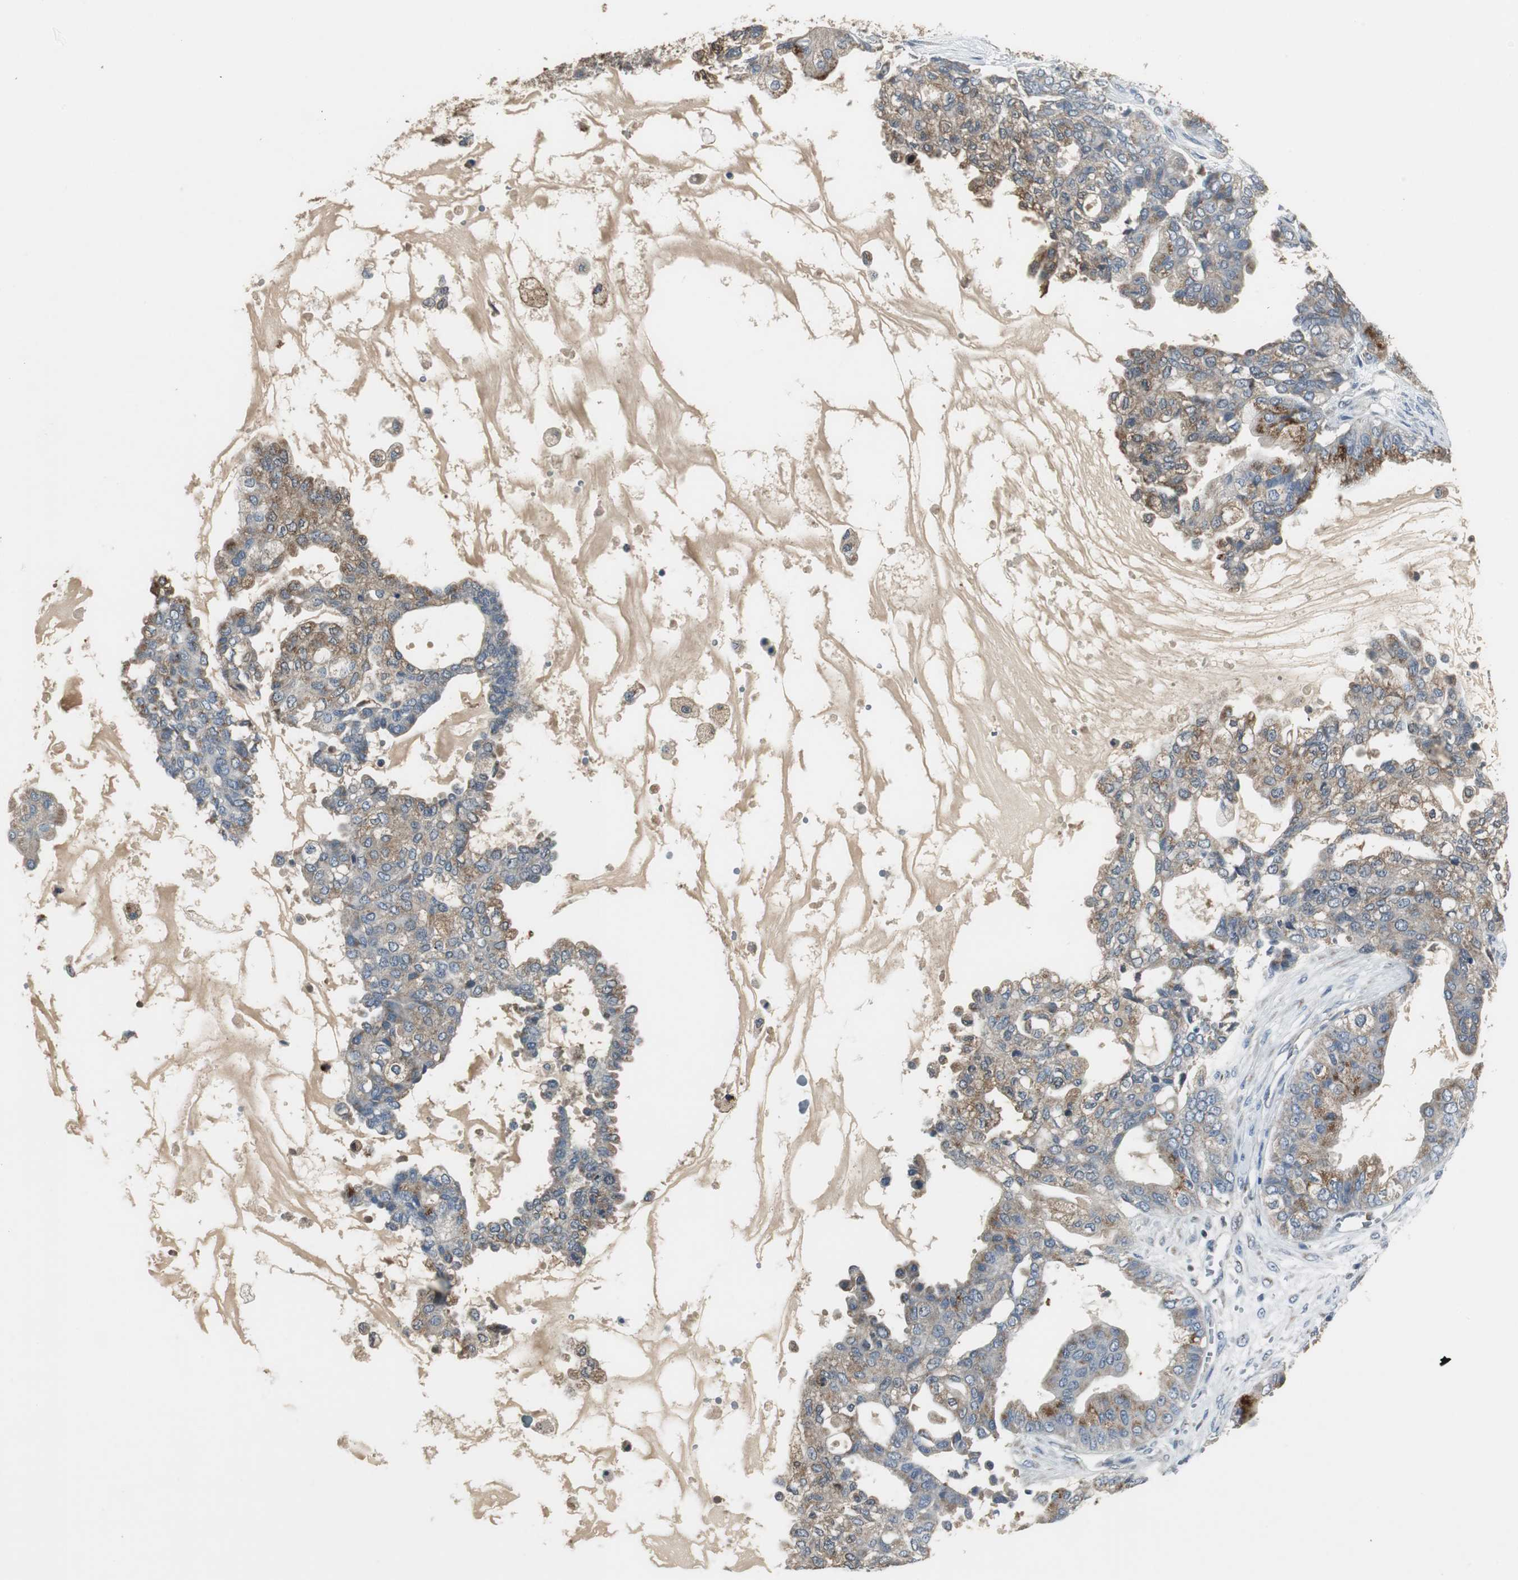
{"staining": {"intensity": "moderate", "quantity": ">75%", "location": "cytoplasmic/membranous"}, "tissue": "ovarian cancer", "cell_type": "Tumor cells", "image_type": "cancer", "snomed": [{"axis": "morphology", "description": "Carcinoma, NOS"}, {"axis": "morphology", "description": "Carcinoma, endometroid"}, {"axis": "topography", "description": "Ovary"}], "caption": "Immunohistochemistry micrograph of neoplastic tissue: ovarian cancer stained using immunohistochemistry (IHC) demonstrates medium levels of moderate protein expression localized specifically in the cytoplasmic/membranous of tumor cells, appearing as a cytoplasmic/membranous brown color.", "gene": "JTB", "patient": {"sex": "female", "age": 50}}